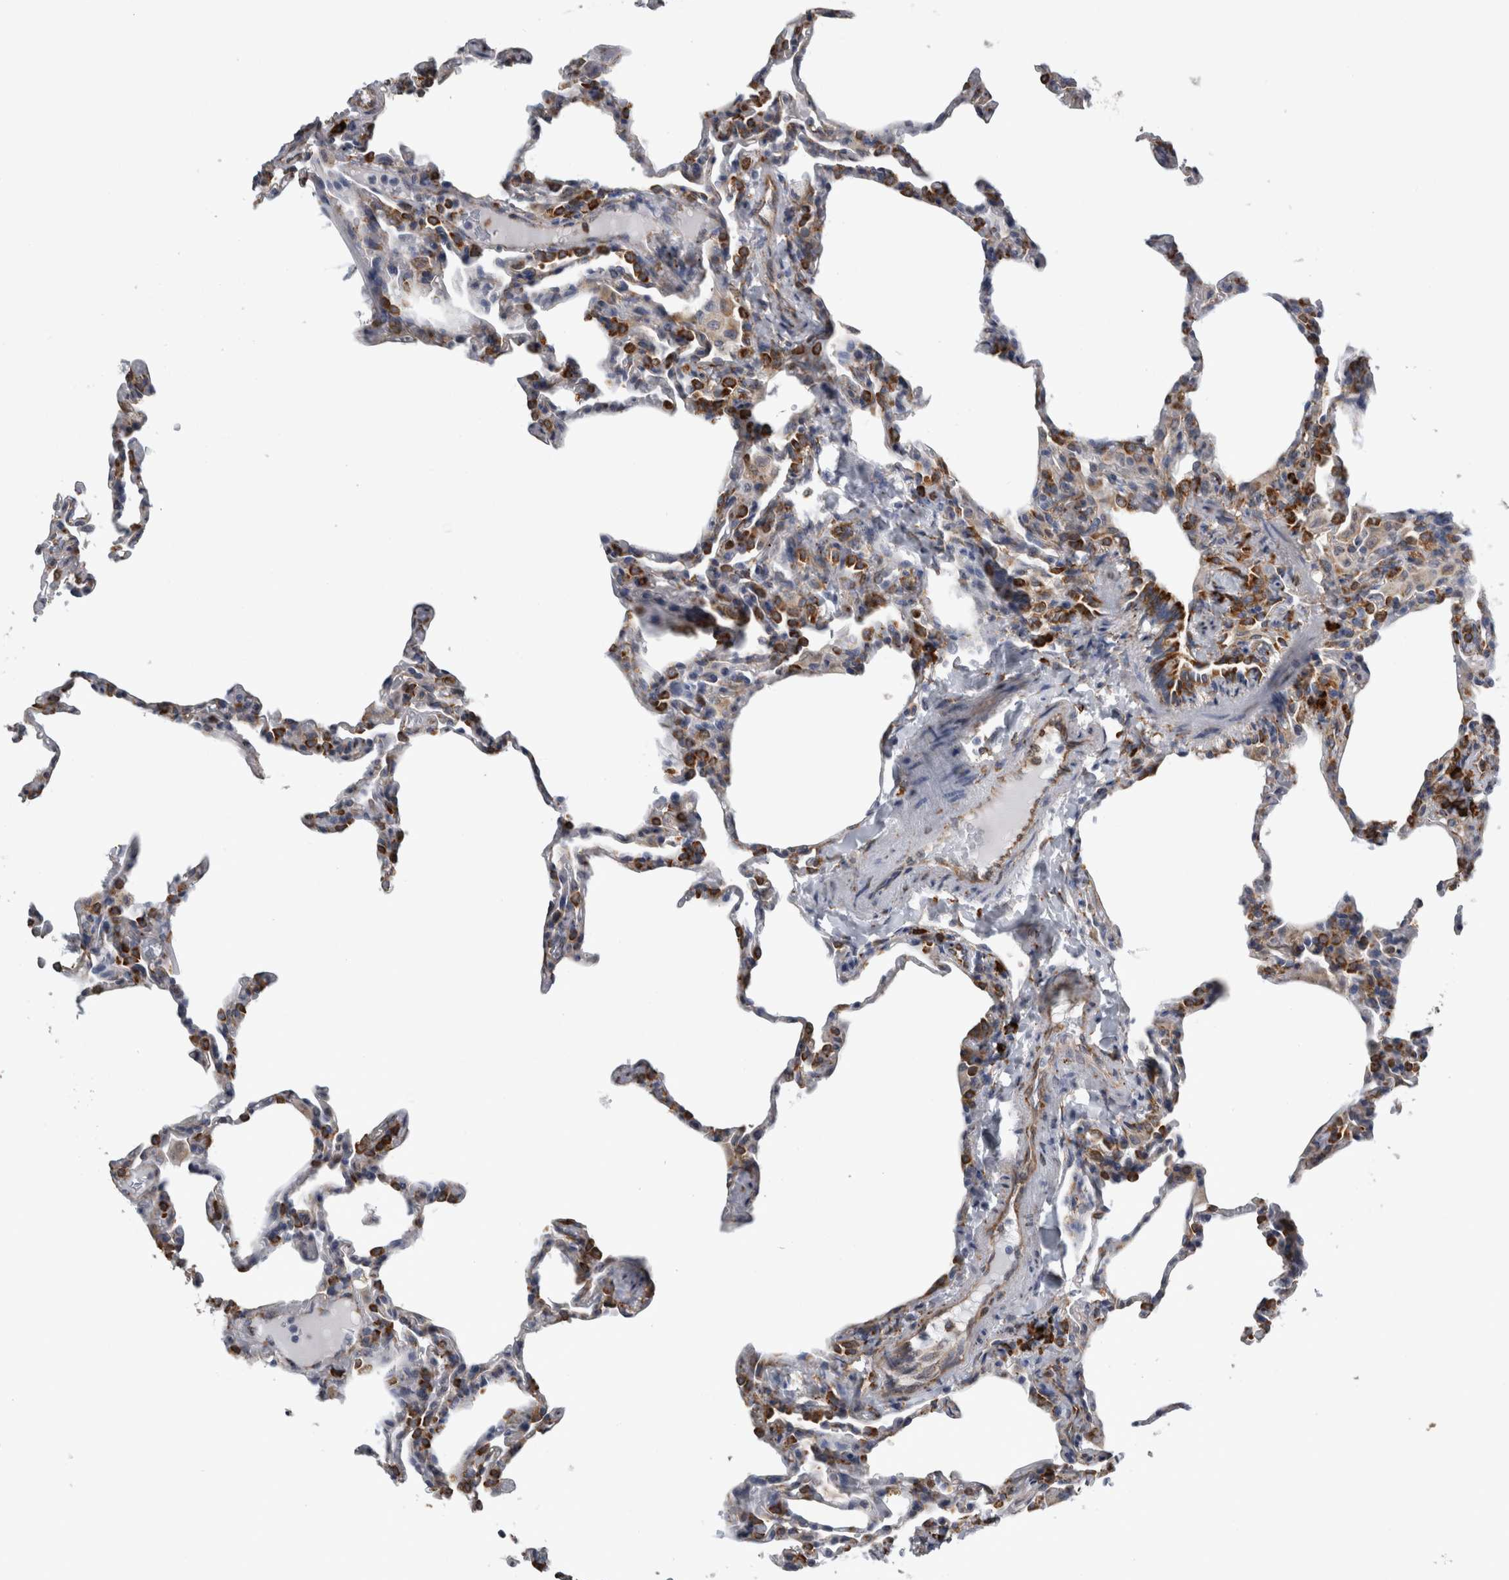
{"staining": {"intensity": "strong", "quantity": "25%-75%", "location": "cytoplasmic/membranous"}, "tissue": "lung", "cell_type": "Alveolar cells", "image_type": "normal", "snomed": [{"axis": "morphology", "description": "Normal tissue, NOS"}, {"axis": "topography", "description": "Lung"}], "caption": "Brown immunohistochemical staining in normal lung displays strong cytoplasmic/membranous staining in about 25%-75% of alveolar cells.", "gene": "FHIP2B", "patient": {"sex": "male", "age": 20}}